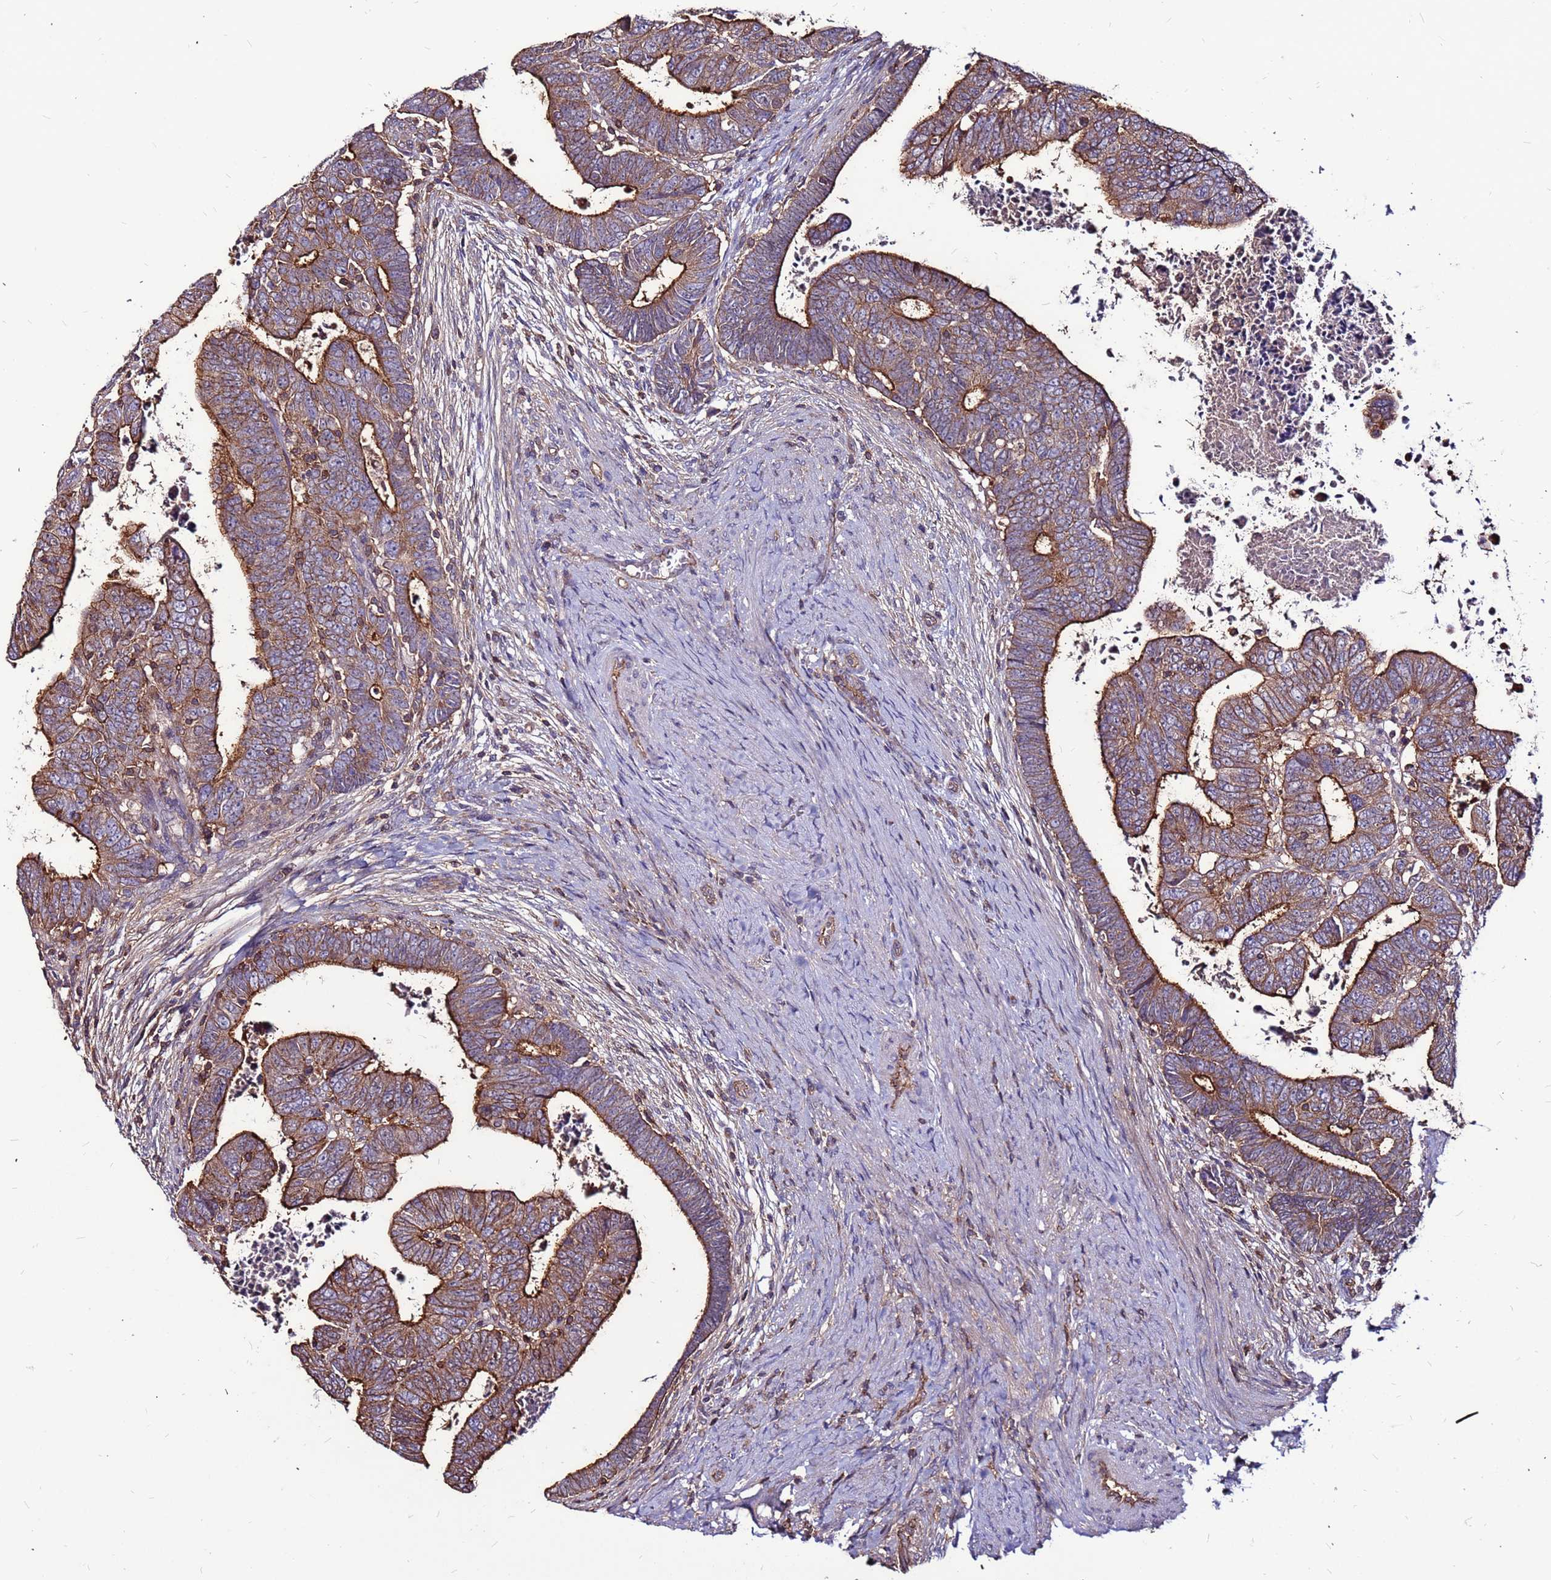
{"staining": {"intensity": "strong", "quantity": ">75%", "location": "cytoplasmic/membranous"}, "tissue": "colorectal cancer", "cell_type": "Tumor cells", "image_type": "cancer", "snomed": [{"axis": "morphology", "description": "Normal tissue, NOS"}, {"axis": "morphology", "description": "Adenocarcinoma, NOS"}, {"axis": "topography", "description": "Rectum"}], "caption": "Strong cytoplasmic/membranous positivity for a protein is appreciated in approximately >75% of tumor cells of colorectal cancer using immunohistochemistry (IHC).", "gene": "NRN1L", "patient": {"sex": "female", "age": 65}}